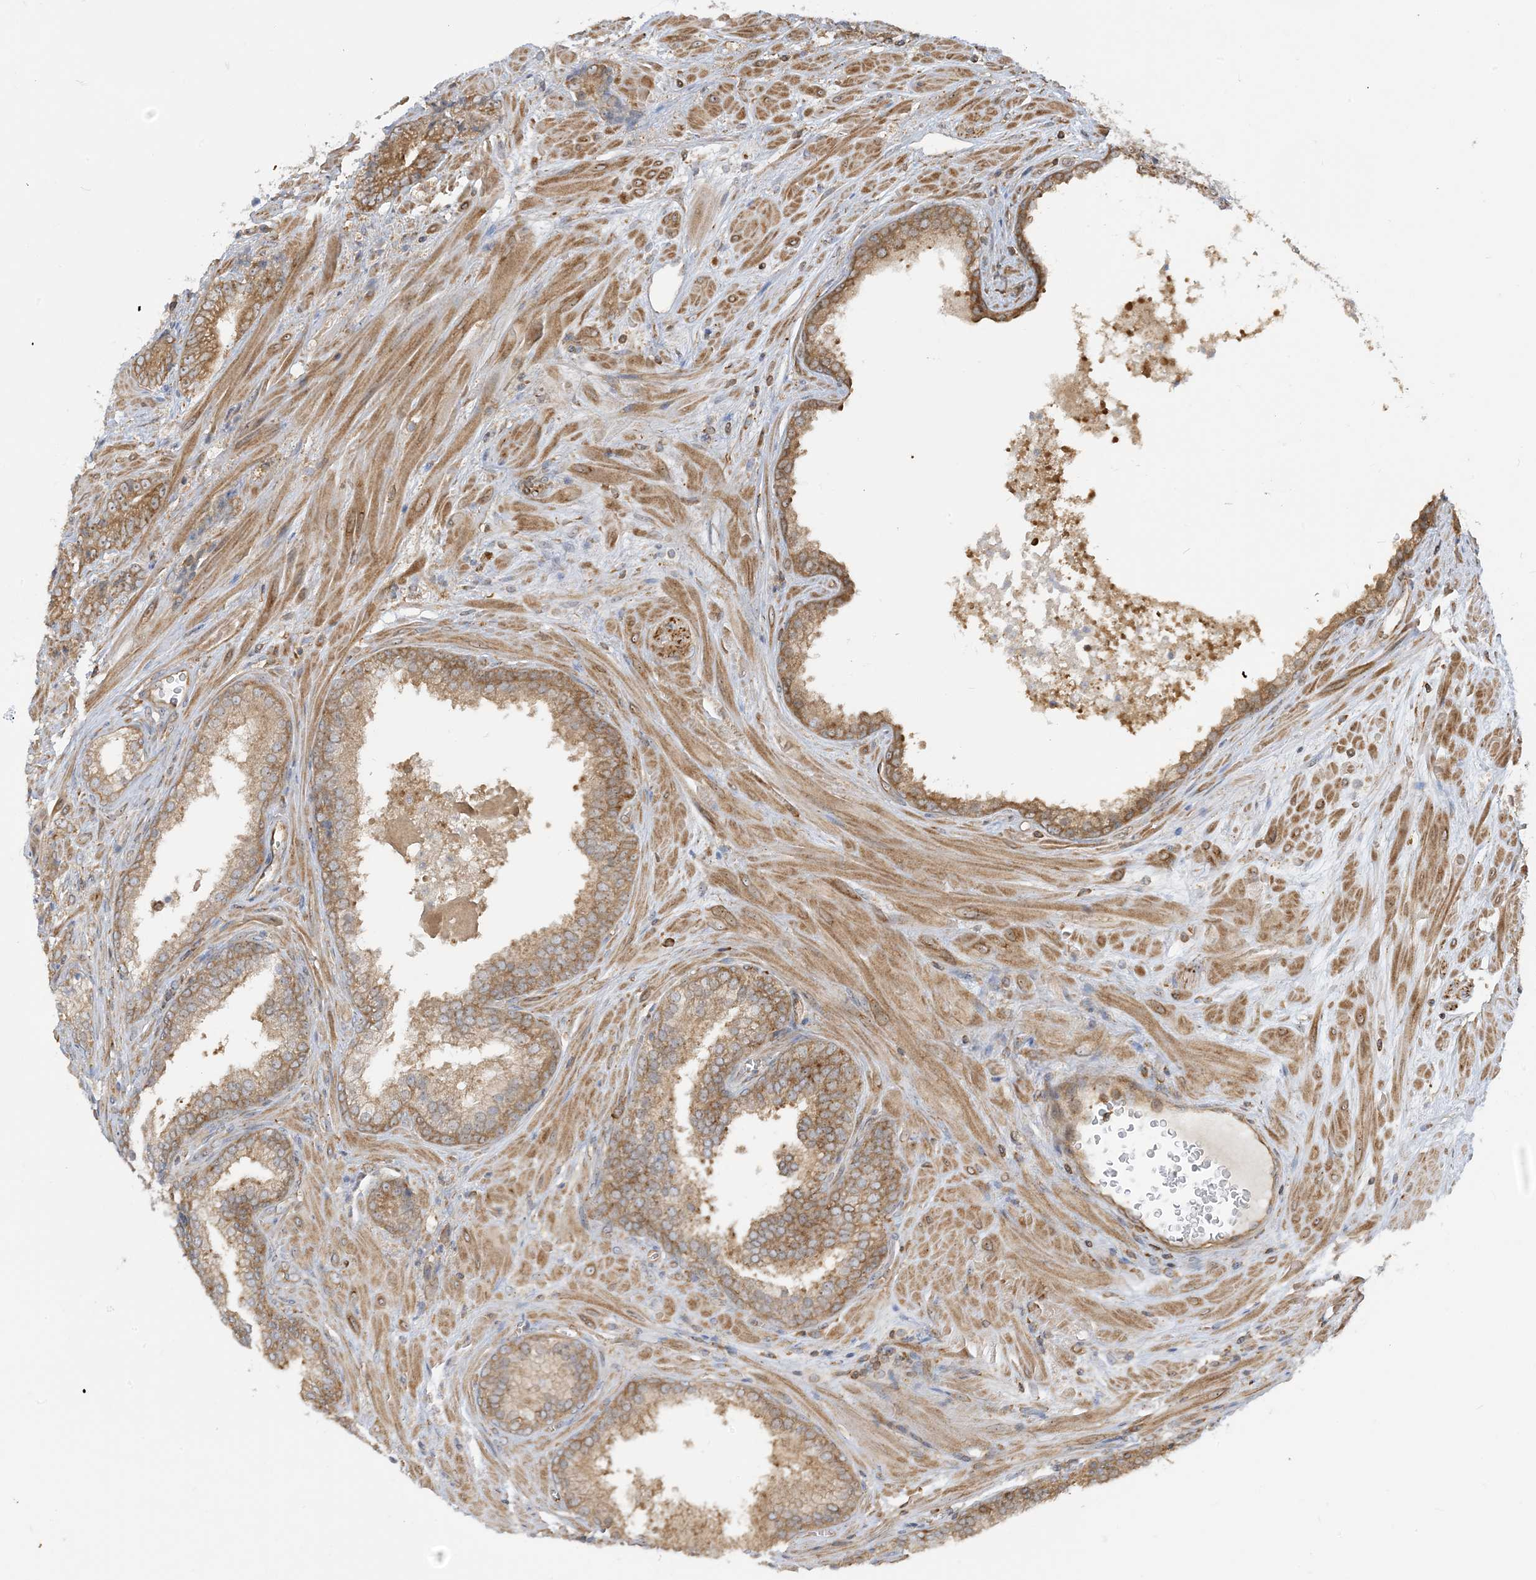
{"staining": {"intensity": "moderate", "quantity": ">75%", "location": "cytoplasmic/membranous"}, "tissue": "prostate cancer", "cell_type": "Tumor cells", "image_type": "cancer", "snomed": [{"axis": "morphology", "description": "Adenocarcinoma, High grade"}, {"axis": "topography", "description": "Prostate"}], "caption": "Immunohistochemistry (IHC) micrograph of neoplastic tissue: prostate cancer (adenocarcinoma (high-grade)) stained using IHC displays medium levels of moderate protein expression localized specifically in the cytoplasmic/membranous of tumor cells, appearing as a cytoplasmic/membranous brown color.", "gene": "SRP72", "patient": {"sex": "male", "age": 57}}